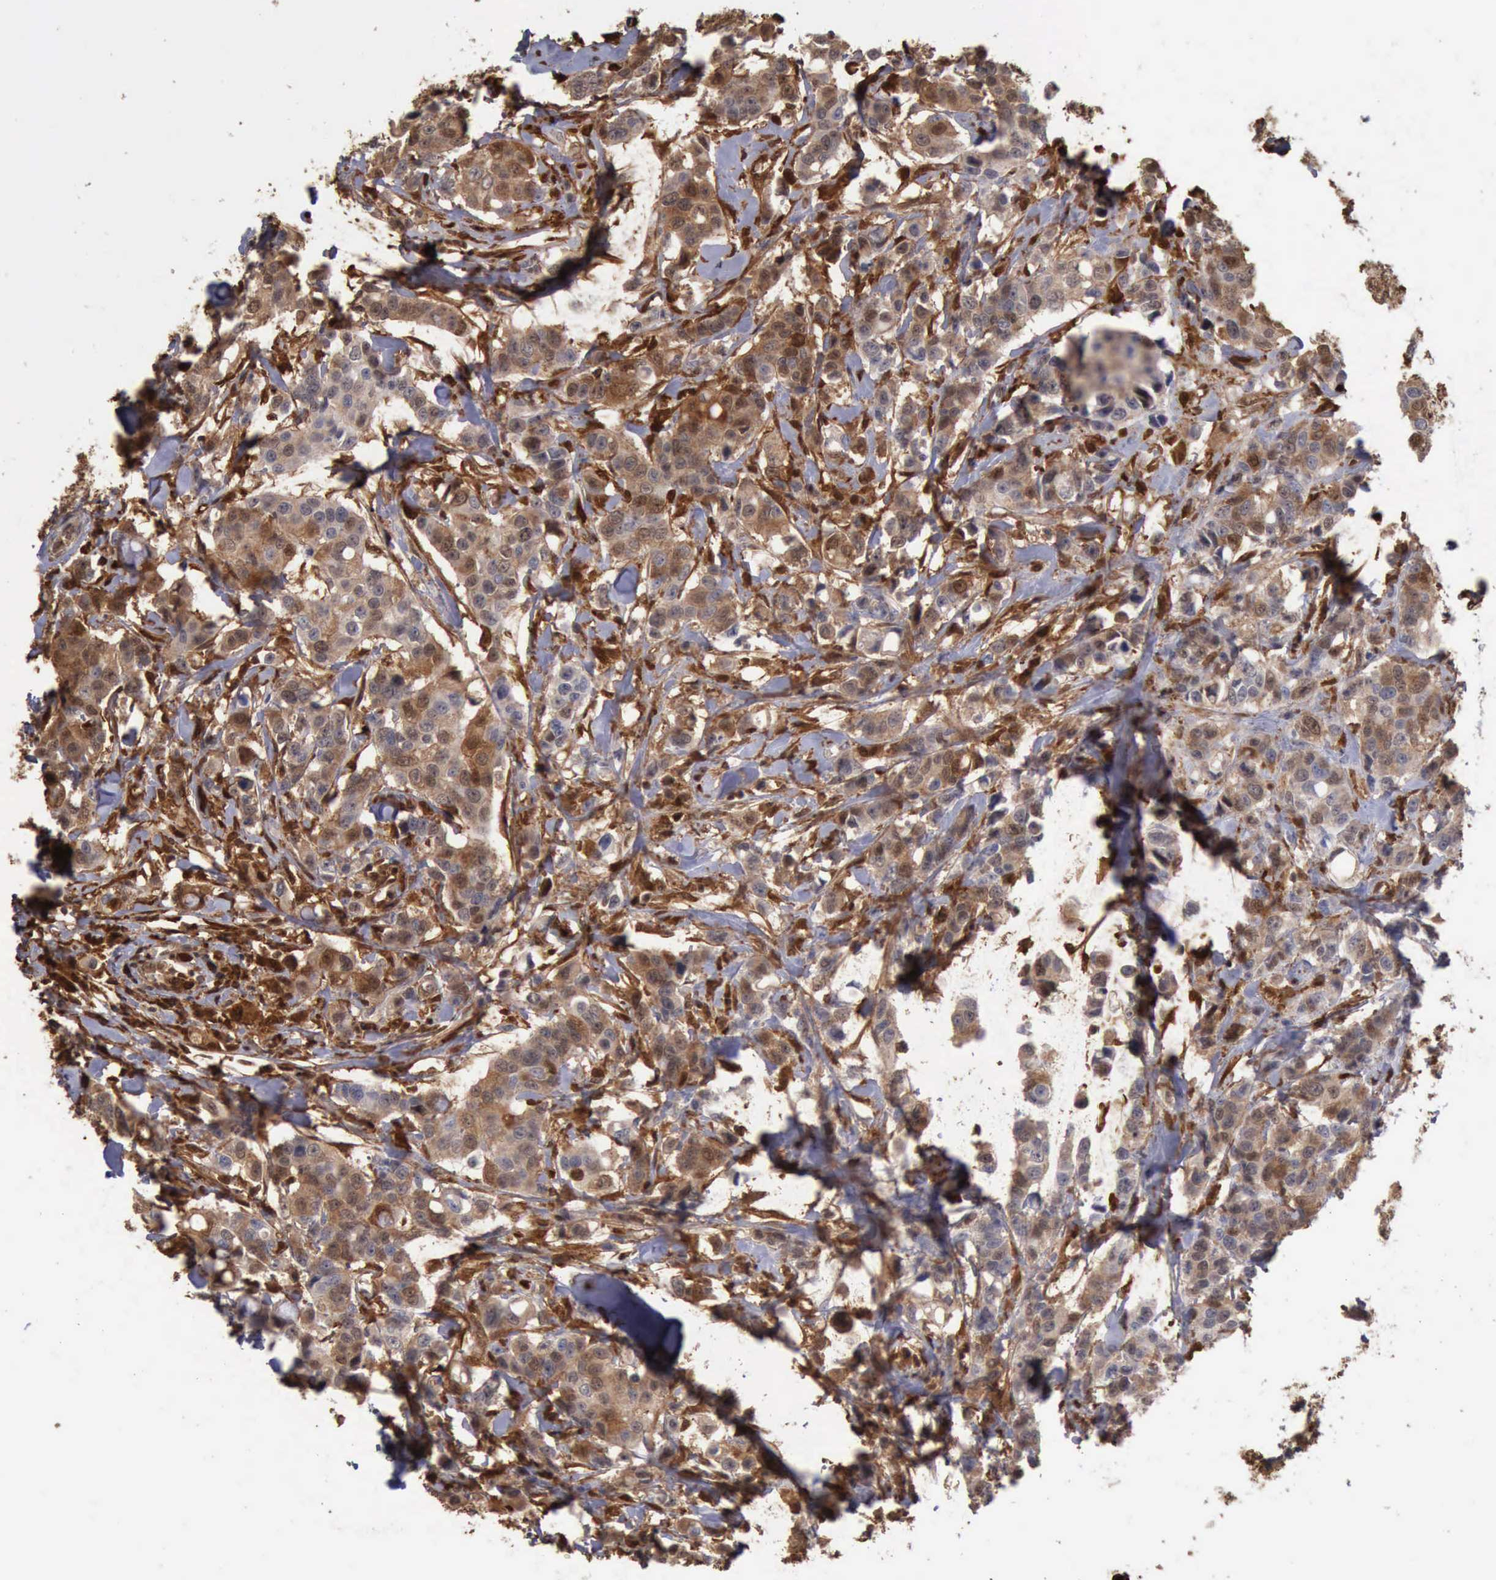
{"staining": {"intensity": "moderate", "quantity": ">75%", "location": "cytoplasmic/membranous,nuclear"}, "tissue": "breast cancer", "cell_type": "Tumor cells", "image_type": "cancer", "snomed": [{"axis": "morphology", "description": "Duct carcinoma"}, {"axis": "topography", "description": "Breast"}], "caption": "Breast infiltrating ductal carcinoma stained with immunohistochemistry (IHC) exhibits moderate cytoplasmic/membranous and nuclear staining in about >75% of tumor cells.", "gene": "STAT1", "patient": {"sex": "female", "age": 27}}